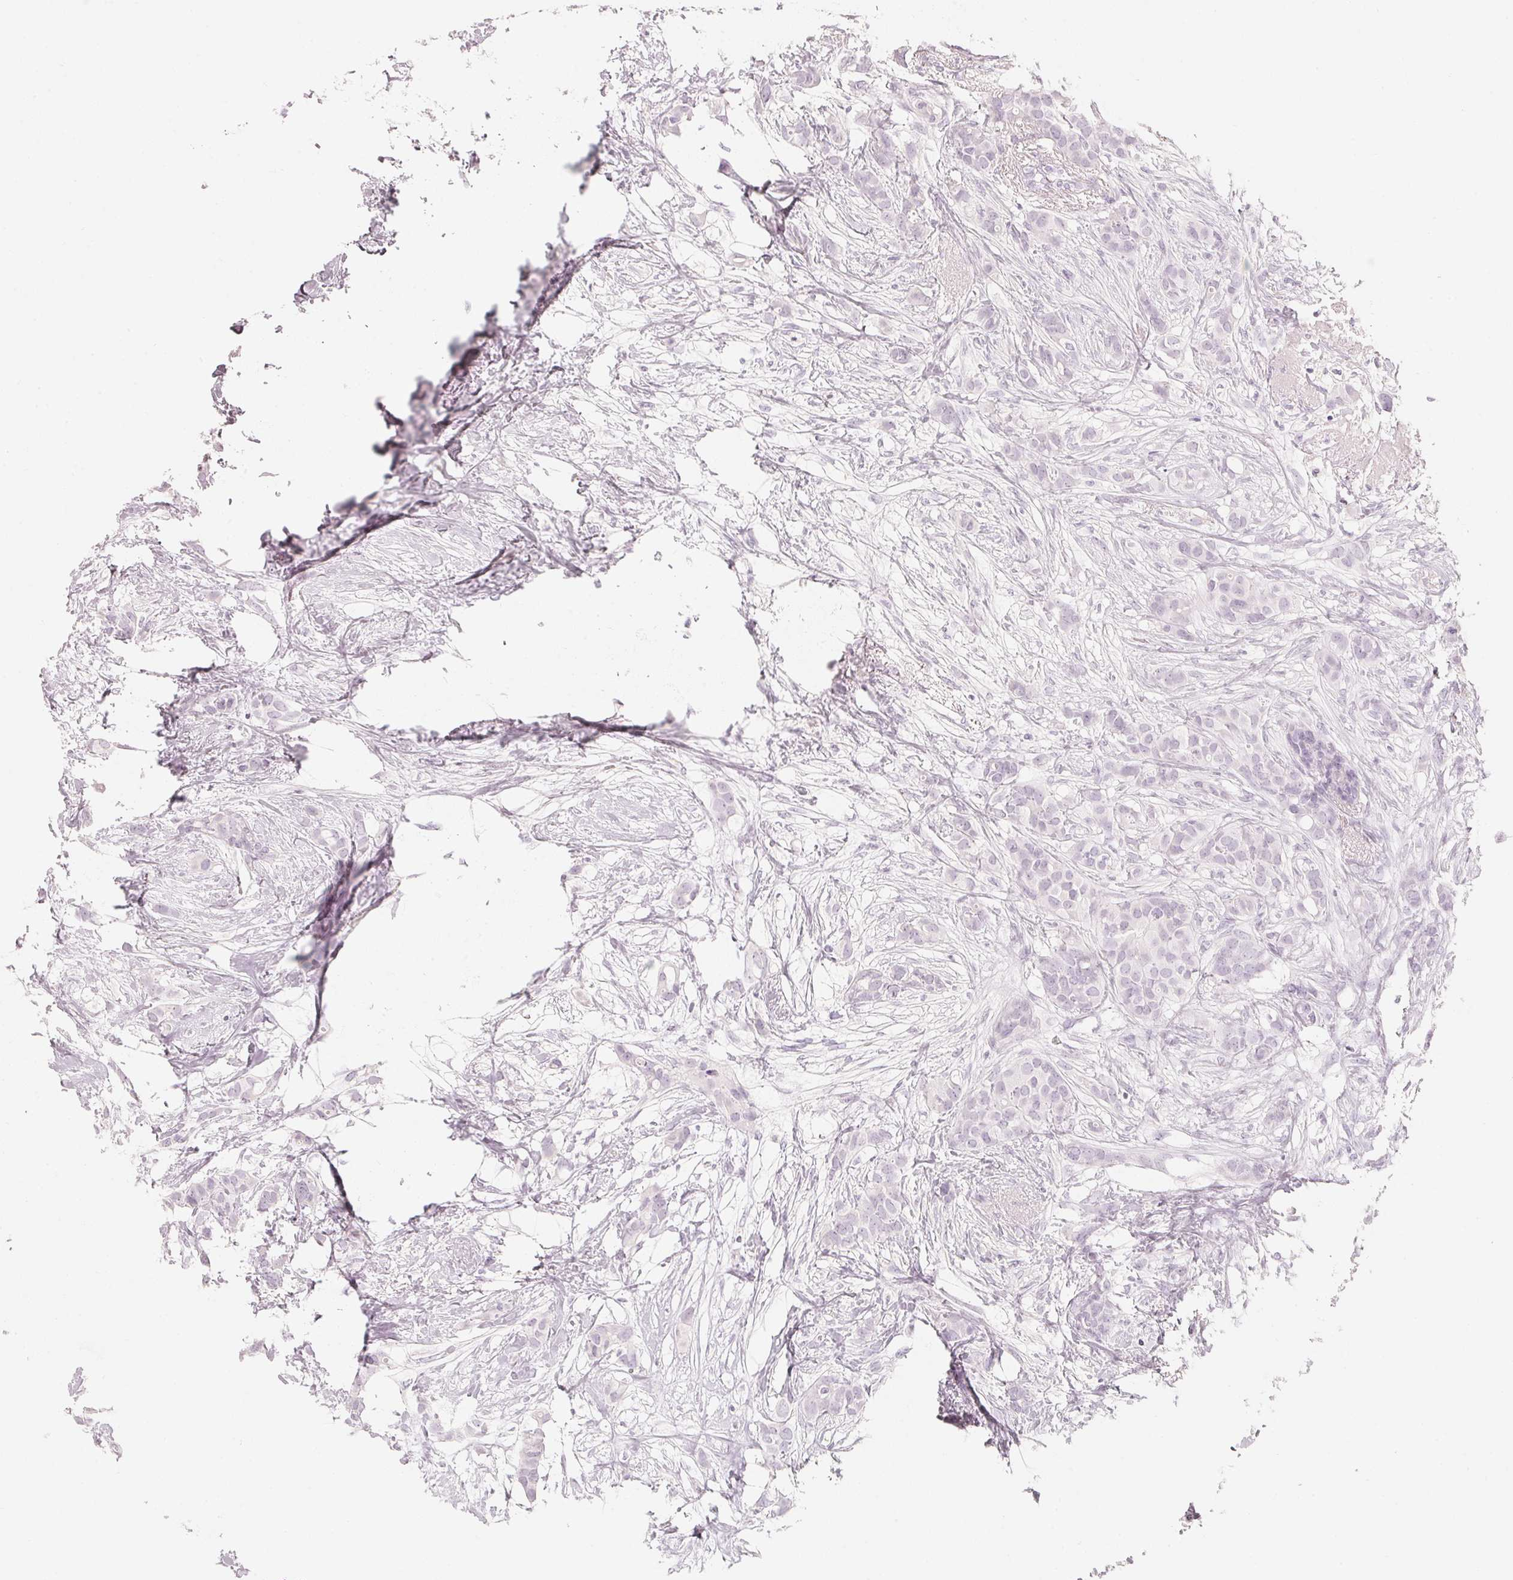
{"staining": {"intensity": "negative", "quantity": "none", "location": "none"}, "tissue": "breast cancer", "cell_type": "Tumor cells", "image_type": "cancer", "snomed": [{"axis": "morphology", "description": "Duct carcinoma"}, {"axis": "topography", "description": "Breast"}], "caption": "Histopathology image shows no protein staining in tumor cells of breast cancer tissue.", "gene": "SLC22A8", "patient": {"sex": "female", "age": 62}}